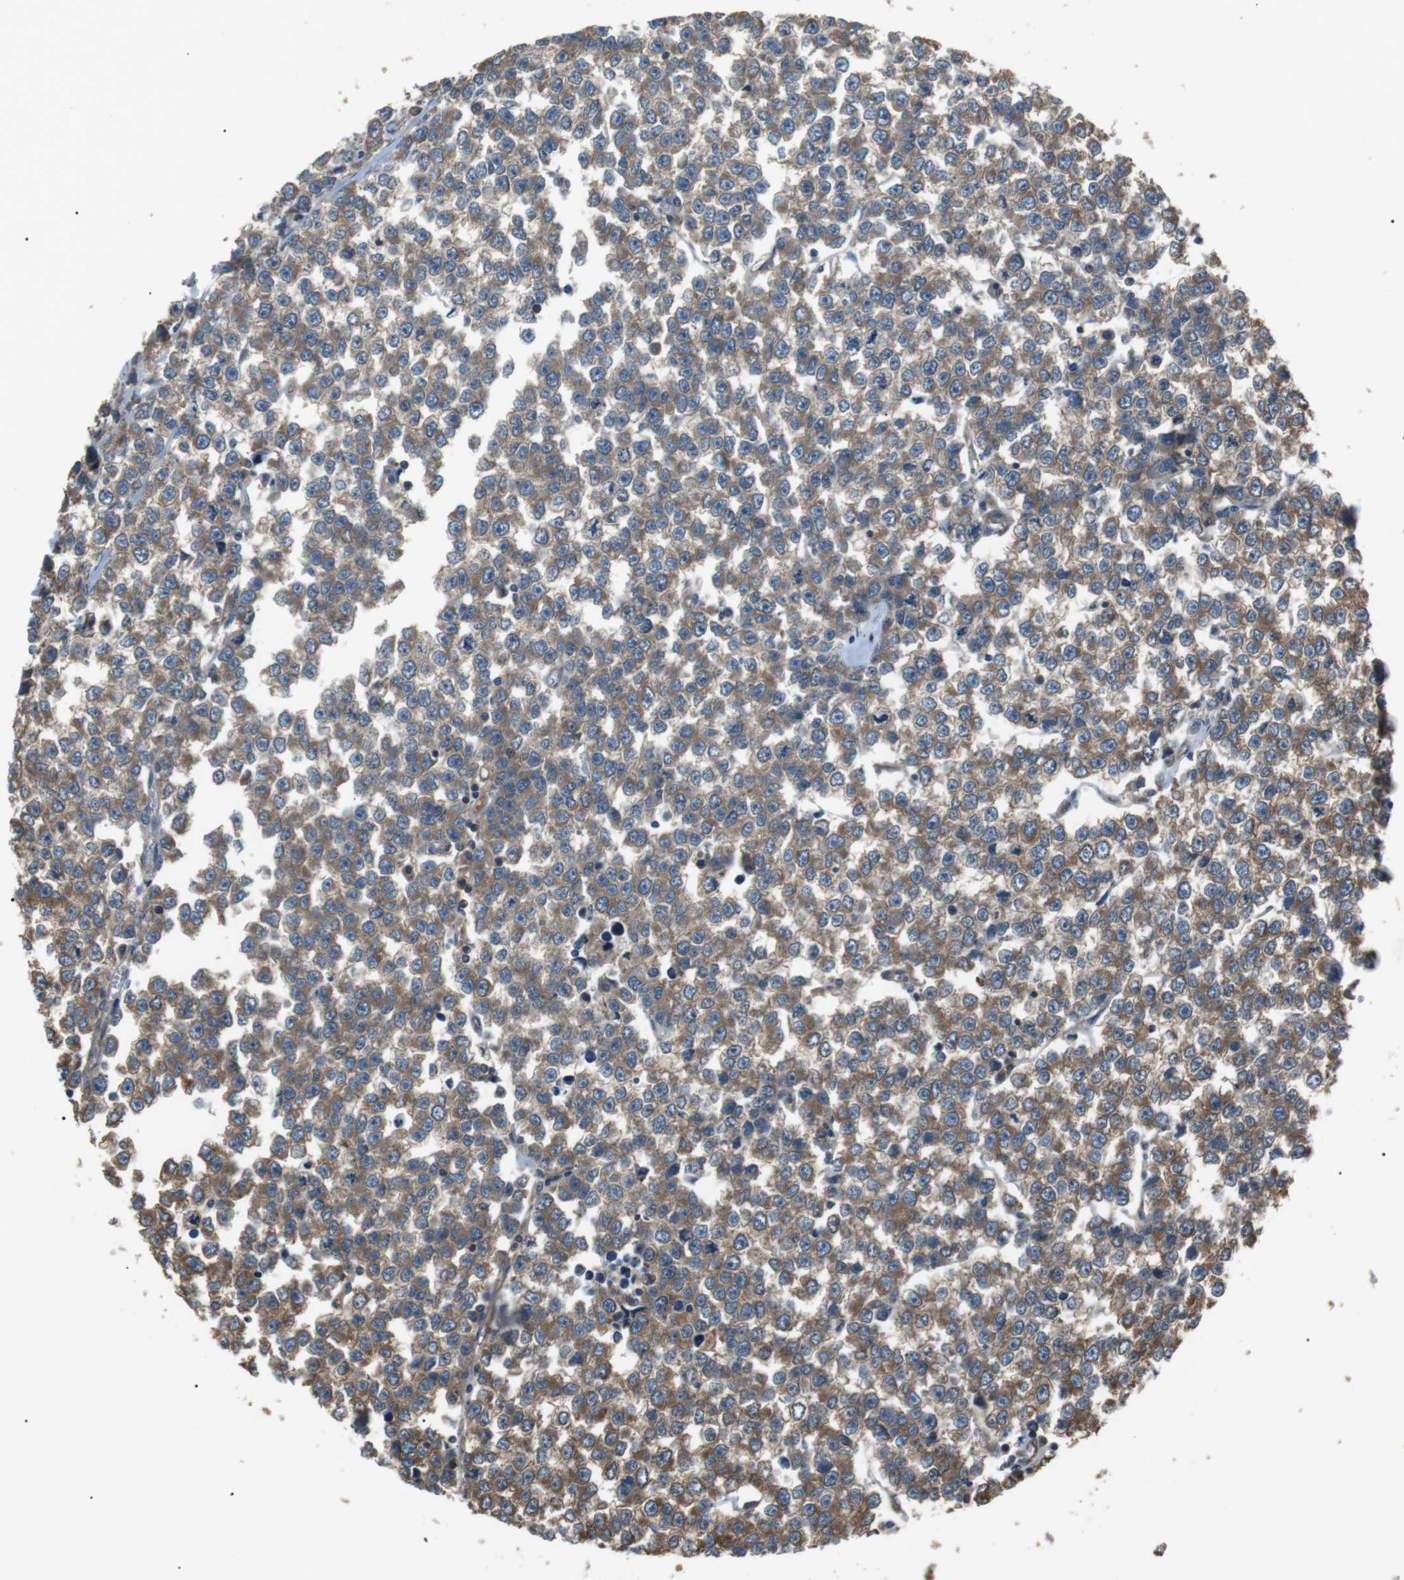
{"staining": {"intensity": "moderate", "quantity": "25%-75%", "location": "cytoplasmic/membranous"}, "tissue": "testis cancer", "cell_type": "Tumor cells", "image_type": "cancer", "snomed": [{"axis": "morphology", "description": "Seminoma, NOS"}, {"axis": "morphology", "description": "Carcinoma, Embryonal, NOS"}, {"axis": "topography", "description": "Testis"}], "caption": "This is an image of immunohistochemistry (IHC) staining of seminoma (testis), which shows moderate expression in the cytoplasmic/membranous of tumor cells.", "gene": "GPR161", "patient": {"sex": "male", "age": 52}}